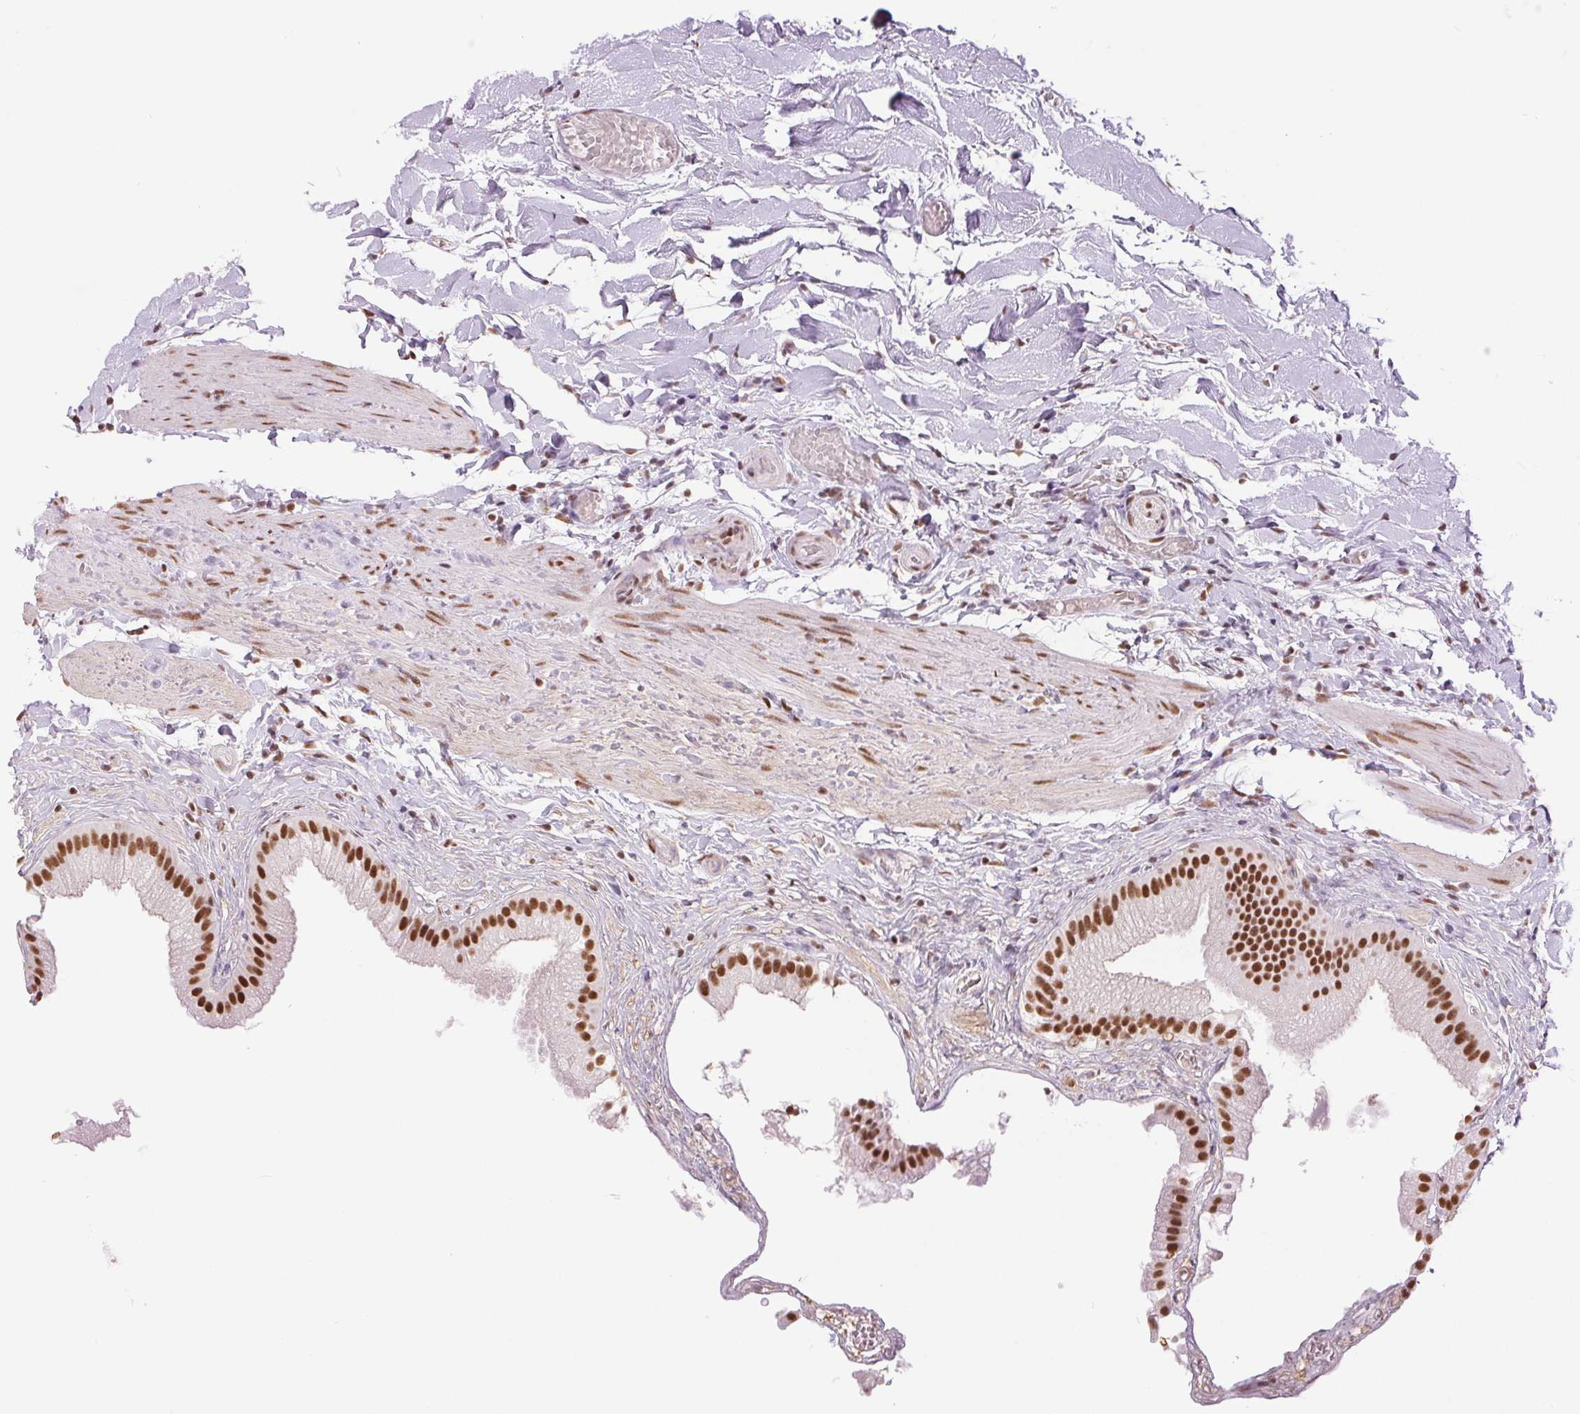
{"staining": {"intensity": "strong", "quantity": ">75%", "location": "nuclear"}, "tissue": "gallbladder", "cell_type": "Glandular cells", "image_type": "normal", "snomed": [{"axis": "morphology", "description": "Normal tissue, NOS"}, {"axis": "topography", "description": "Gallbladder"}], "caption": "Brown immunohistochemical staining in benign gallbladder reveals strong nuclear staining in about >75% of glandular cells.", "gene": "ZFR2", "patient": {"sex": "female", "age": 63}}